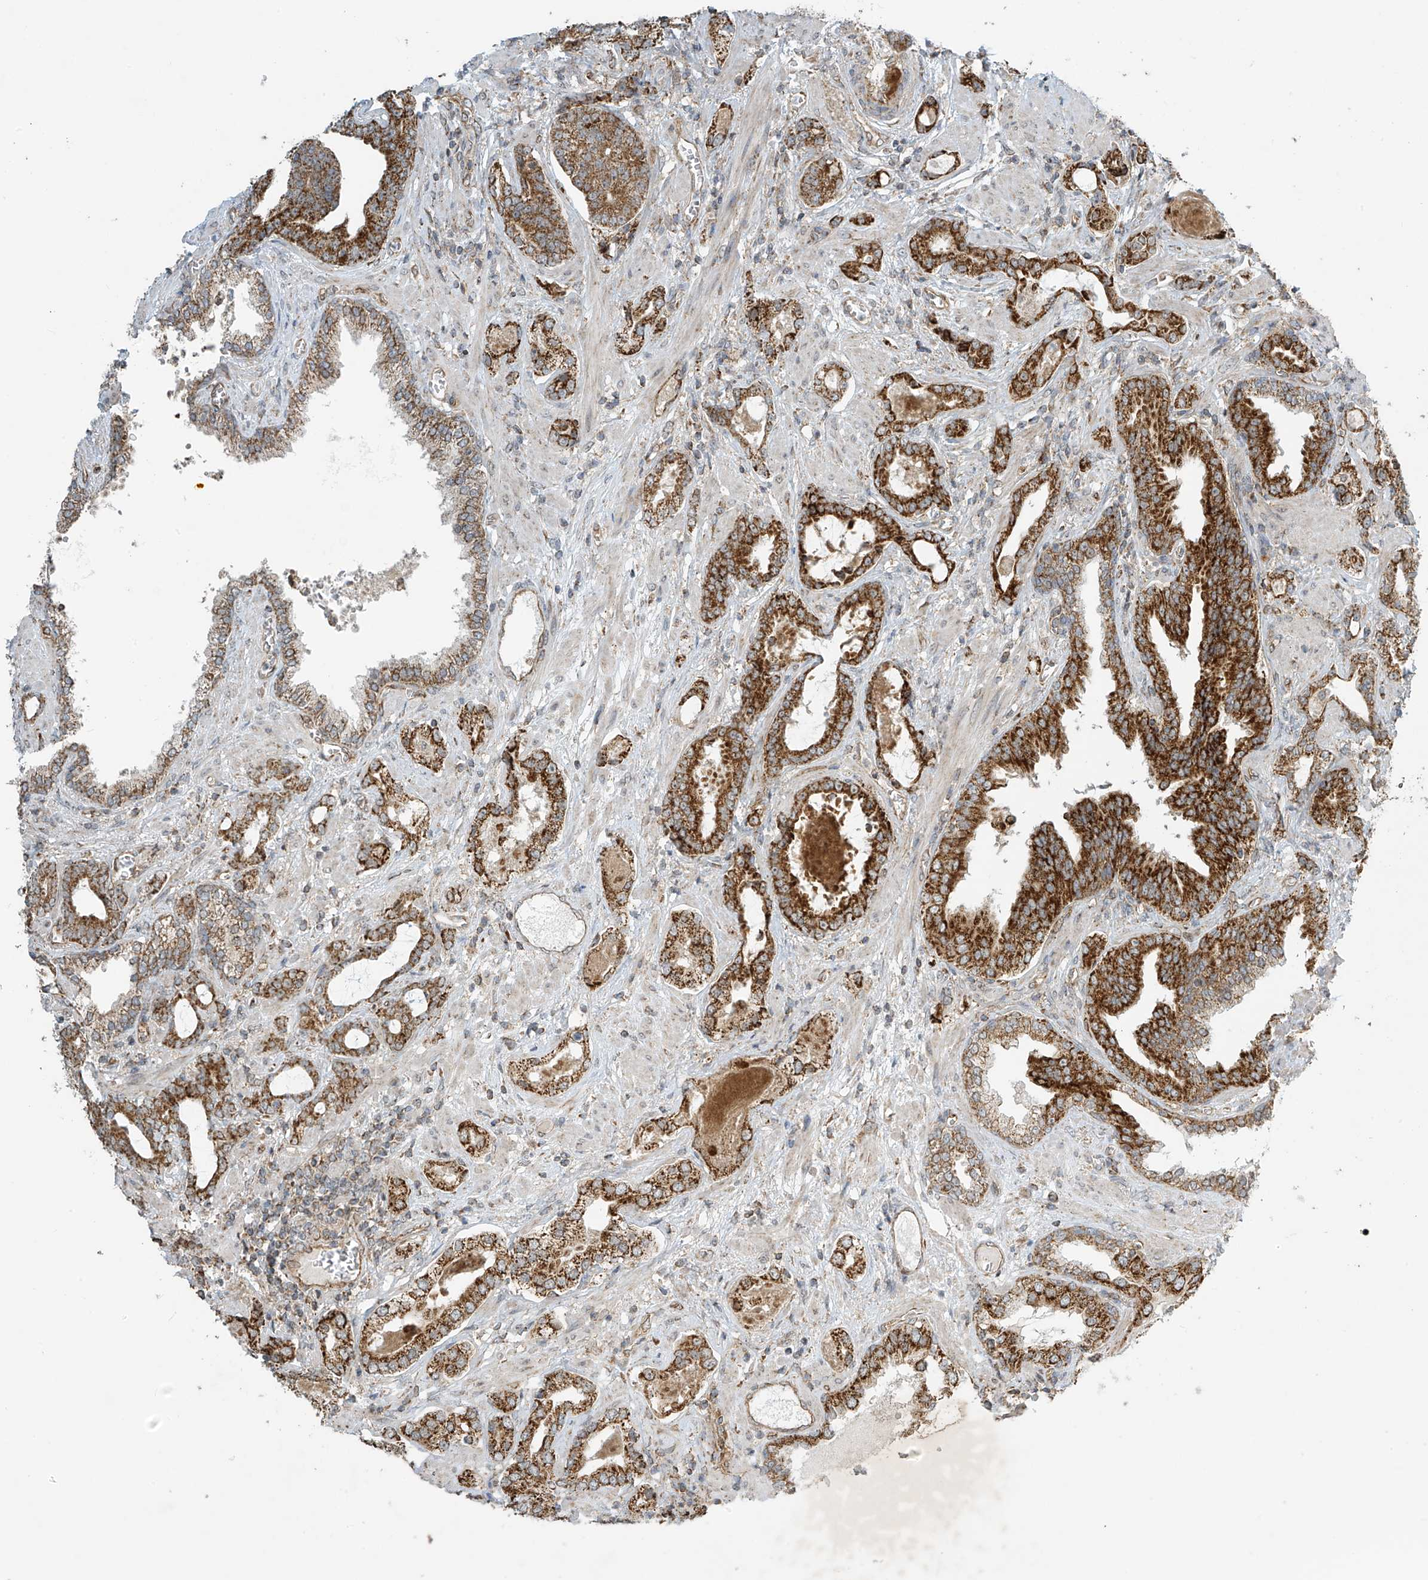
{"staining": {"intensity": "strong", "quantity": ">75%", "location": "cytoplasmic/membranous"}, "tissue": "prostate cancer", "cell_type": "Tumor cells", "image_type": "cancer", "snomed": [{"axis": "morphology", "description": "Adenocarcinoma, High grade"}, {"axis": "topography", "description": "Prostate and seminal vesicle, NOS"}], "caption": "IHC of human prostate cancer (high-grade adenocarcinoma) displays high levels of strong cytoplasmic/membranous positivity in about >75% of tumor cells.", "gene": "METTL6", "patient": {"sex": "male", "age": 67}}